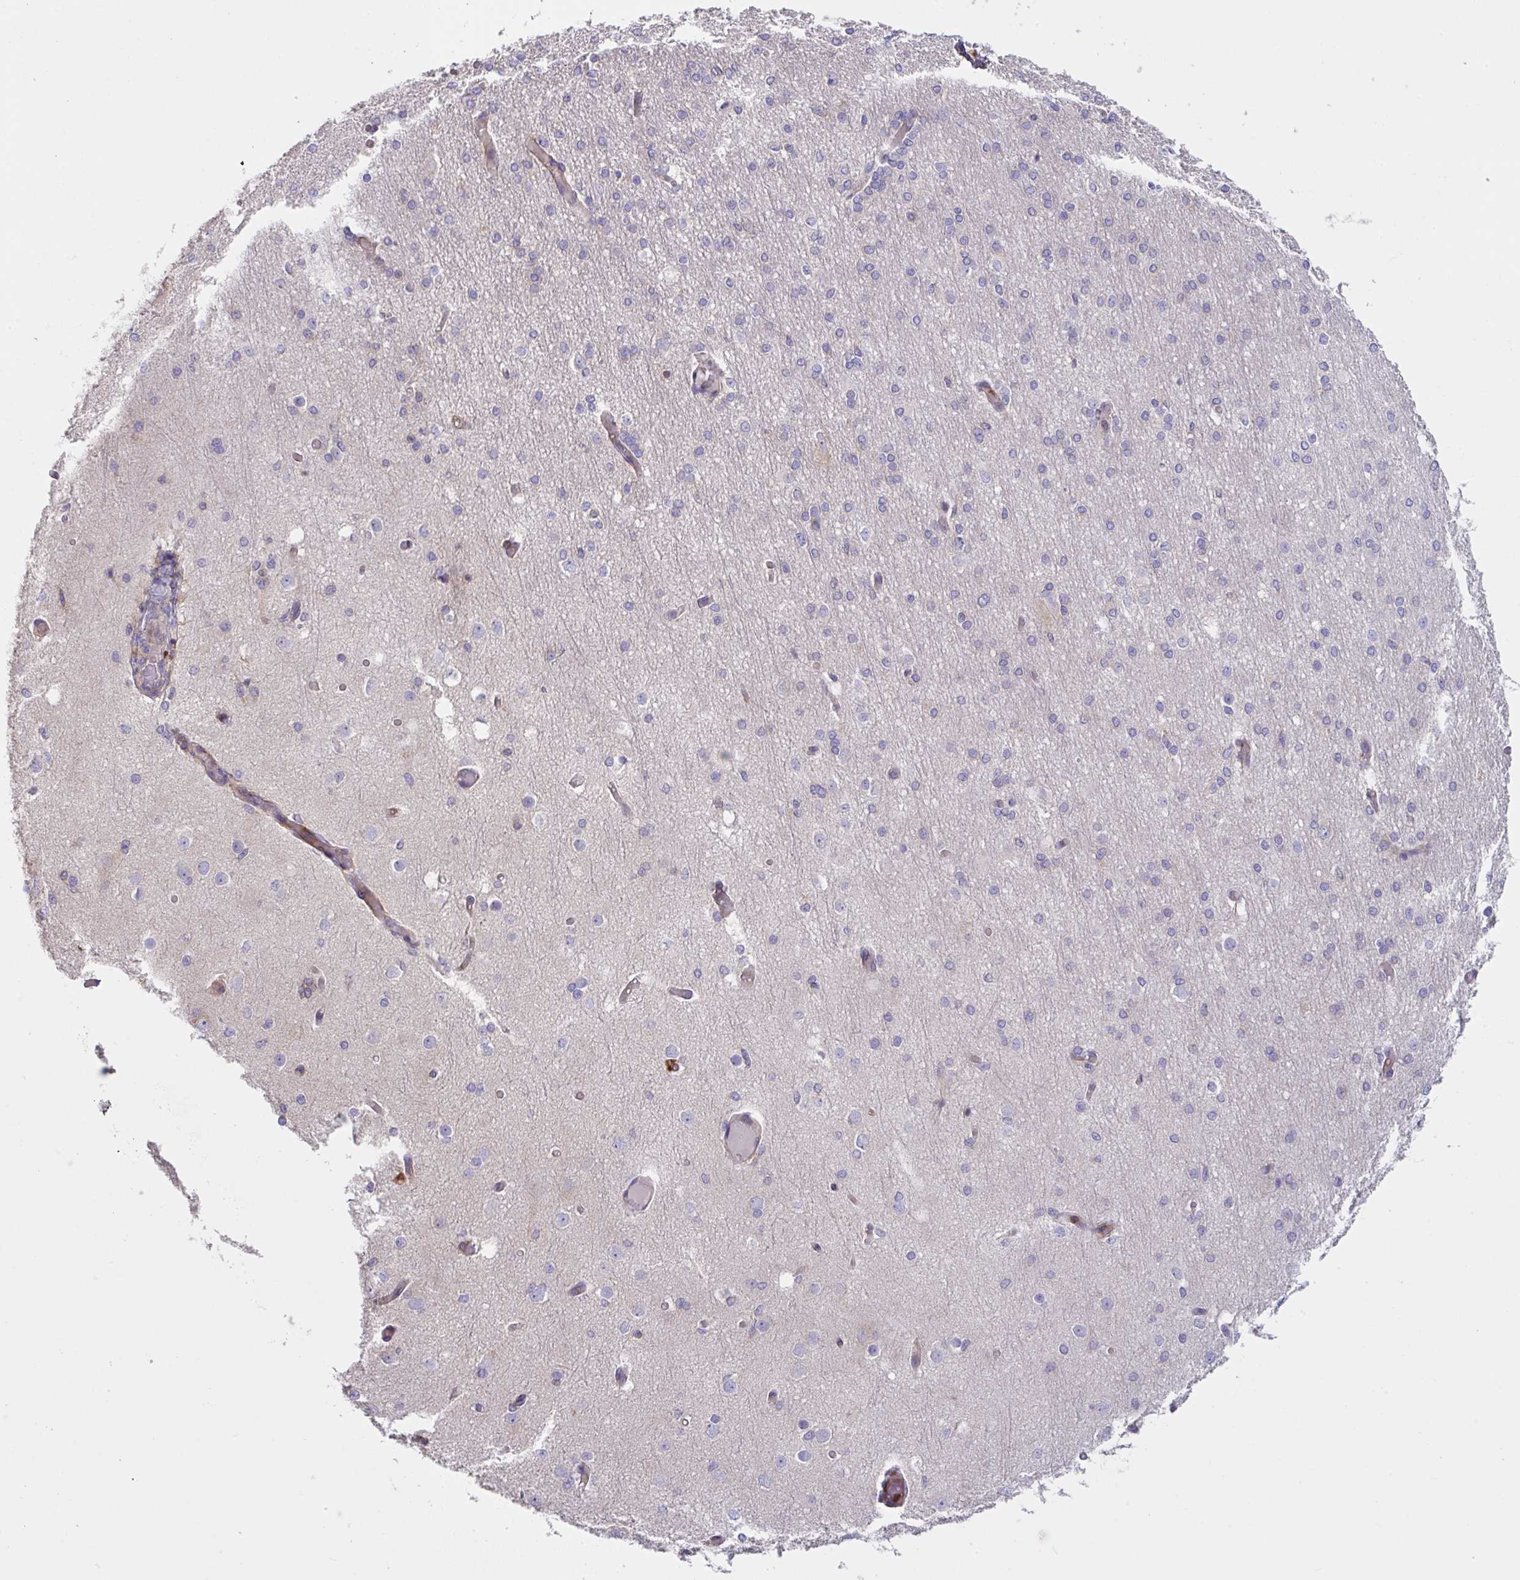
{"staining": {"intensity": "weak", "quantity": "25%-75%", "location": "cytoplasmic/membranous"}, "tissue": "cerebral cortex", "cell_type": "Endothelial cells", "image_type": "normal", "snomed": [{"axis": "morphology", "description": "Normal tissue, NOS"}, {"axis": "morphology", "description": "Inflammation, NOS"}, {"axis": "topography", "description": "Cerebral cortex"}], "caption": "A photomicrograph of human cerebral cortex stained for a protein reveals weak cytoplasmic/membranous brown staining in endothelial cells. The staining is performed using DAB (3,3'-diaminobenzidine) brown chromogen to label protein expression. The nuclei are counter-stained blue using hematoxylin.", "gene": "YARS2", "patient": {"sex": "male", "age": 6}}